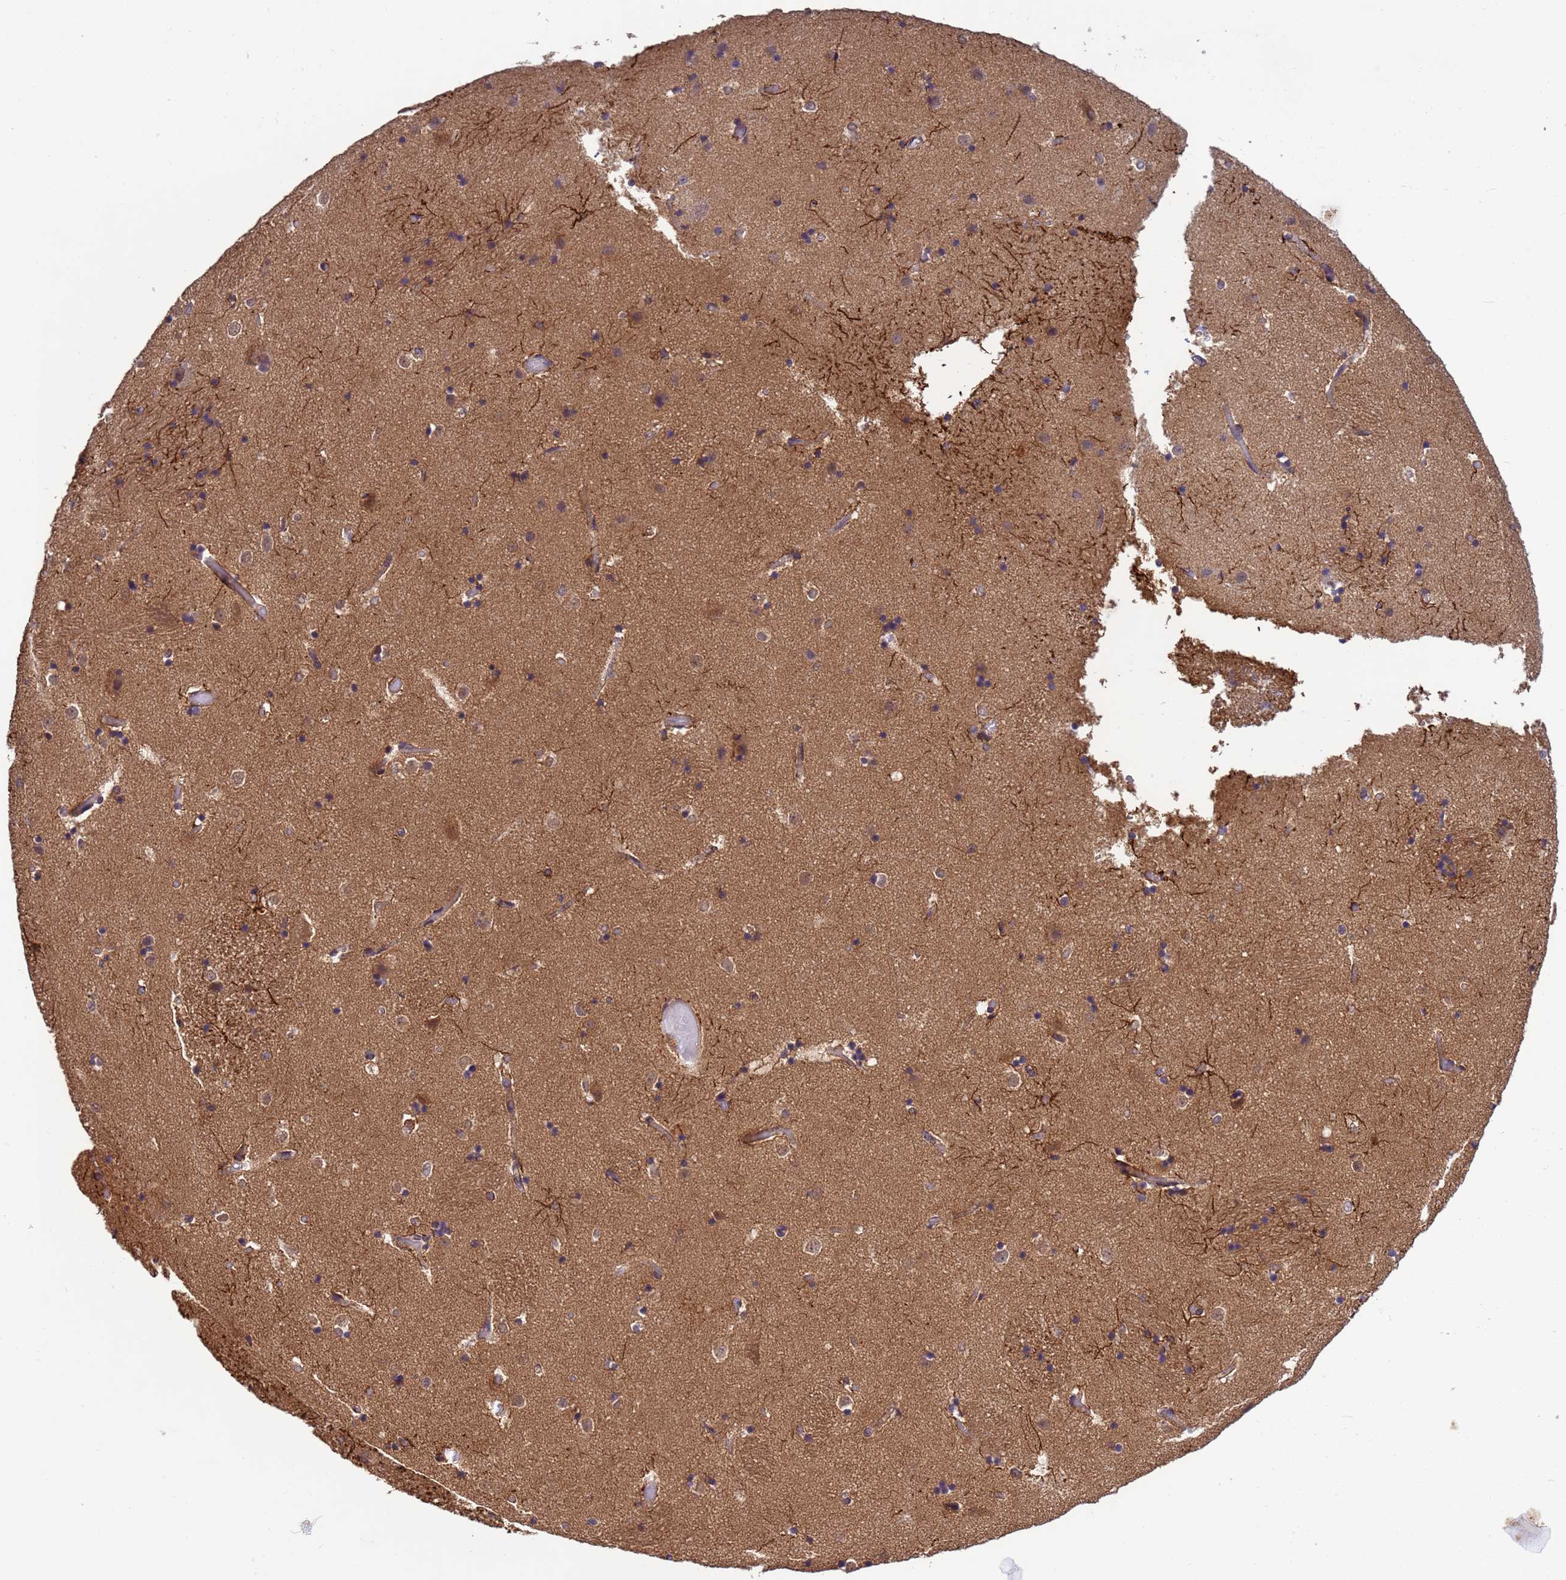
{"staining": {"intensity": "moderate", "quantity": "<25%", "location": "cytoplasmic/membranous"}, "tissue": "caudate", "cell_type": "Glial cells", "image_type": "normal", "snomed": [{"axis": "morphology", "description": "Normal tissue, NOS"}, {"axis": "topography", "description": "Lateral ventricle wall"}], "caption": "The immunohistochemical stain highlights moderate cytoplasmic/membranous positivity in glial cells of benign caudate.", "gene": "NPEPPS", "patient": {"sex": "female", "age": 52}}